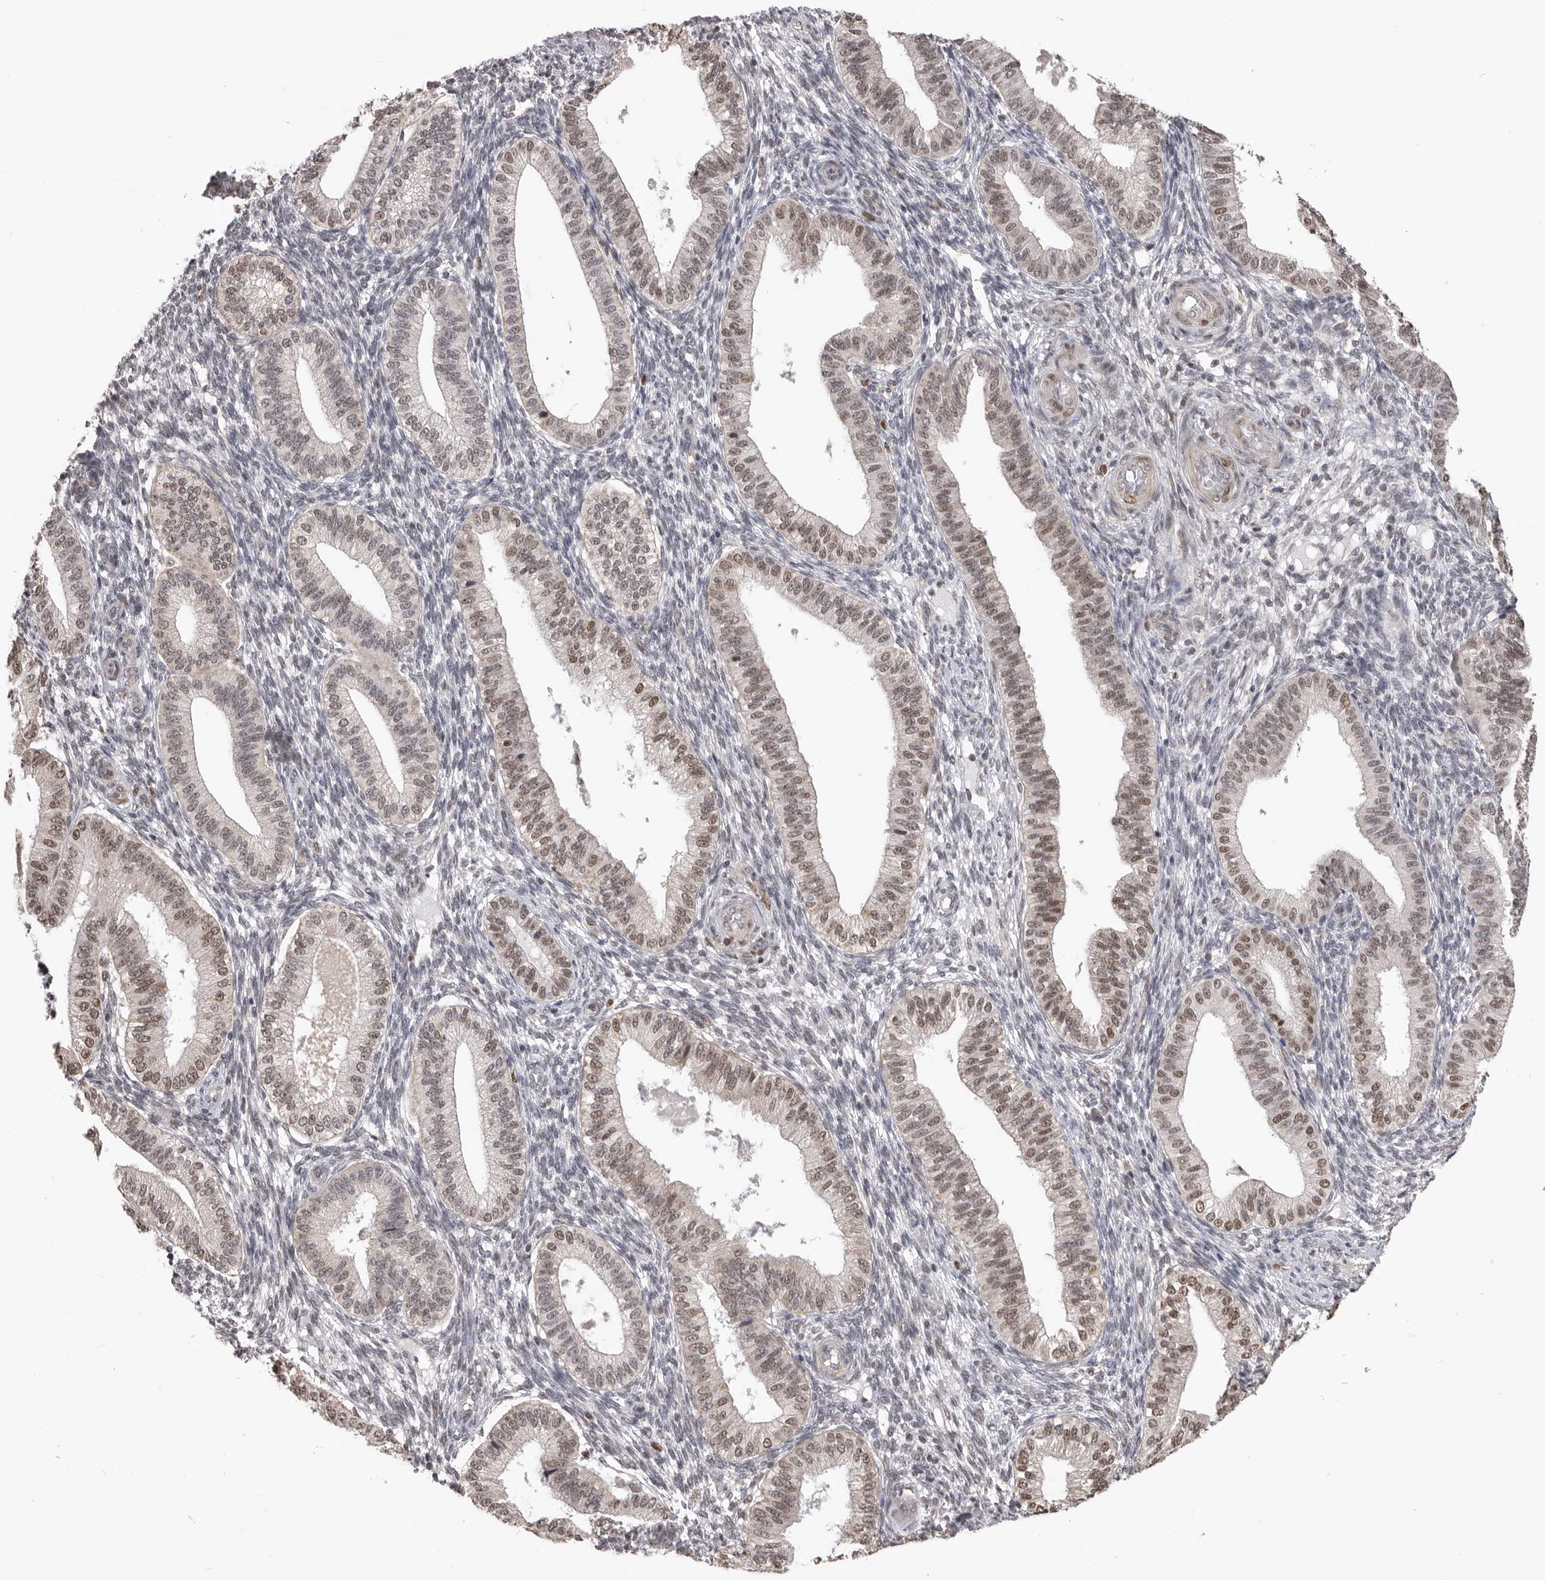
{"staining": {"intensity": "weak", "quantity": "25%-75%", "location": "nuclear"}, "tissue": "endometrium", "cell_type": "Cells in endometrial stroma", "image_type": "normal", "snomed": [{"axis": "morphology", "description": "Normal tissue, NOS"}, {"axis": "topography", "description": "Endometrium"}], "caption": "Endometrium stained with immunohistochemistry (IHC) demonstrates weak nuclear staining in approximately 25%-75% of cells in endometrial stroma.", "gene": "SMARCC1", "patient": {"sex": "female", "age": 39}}